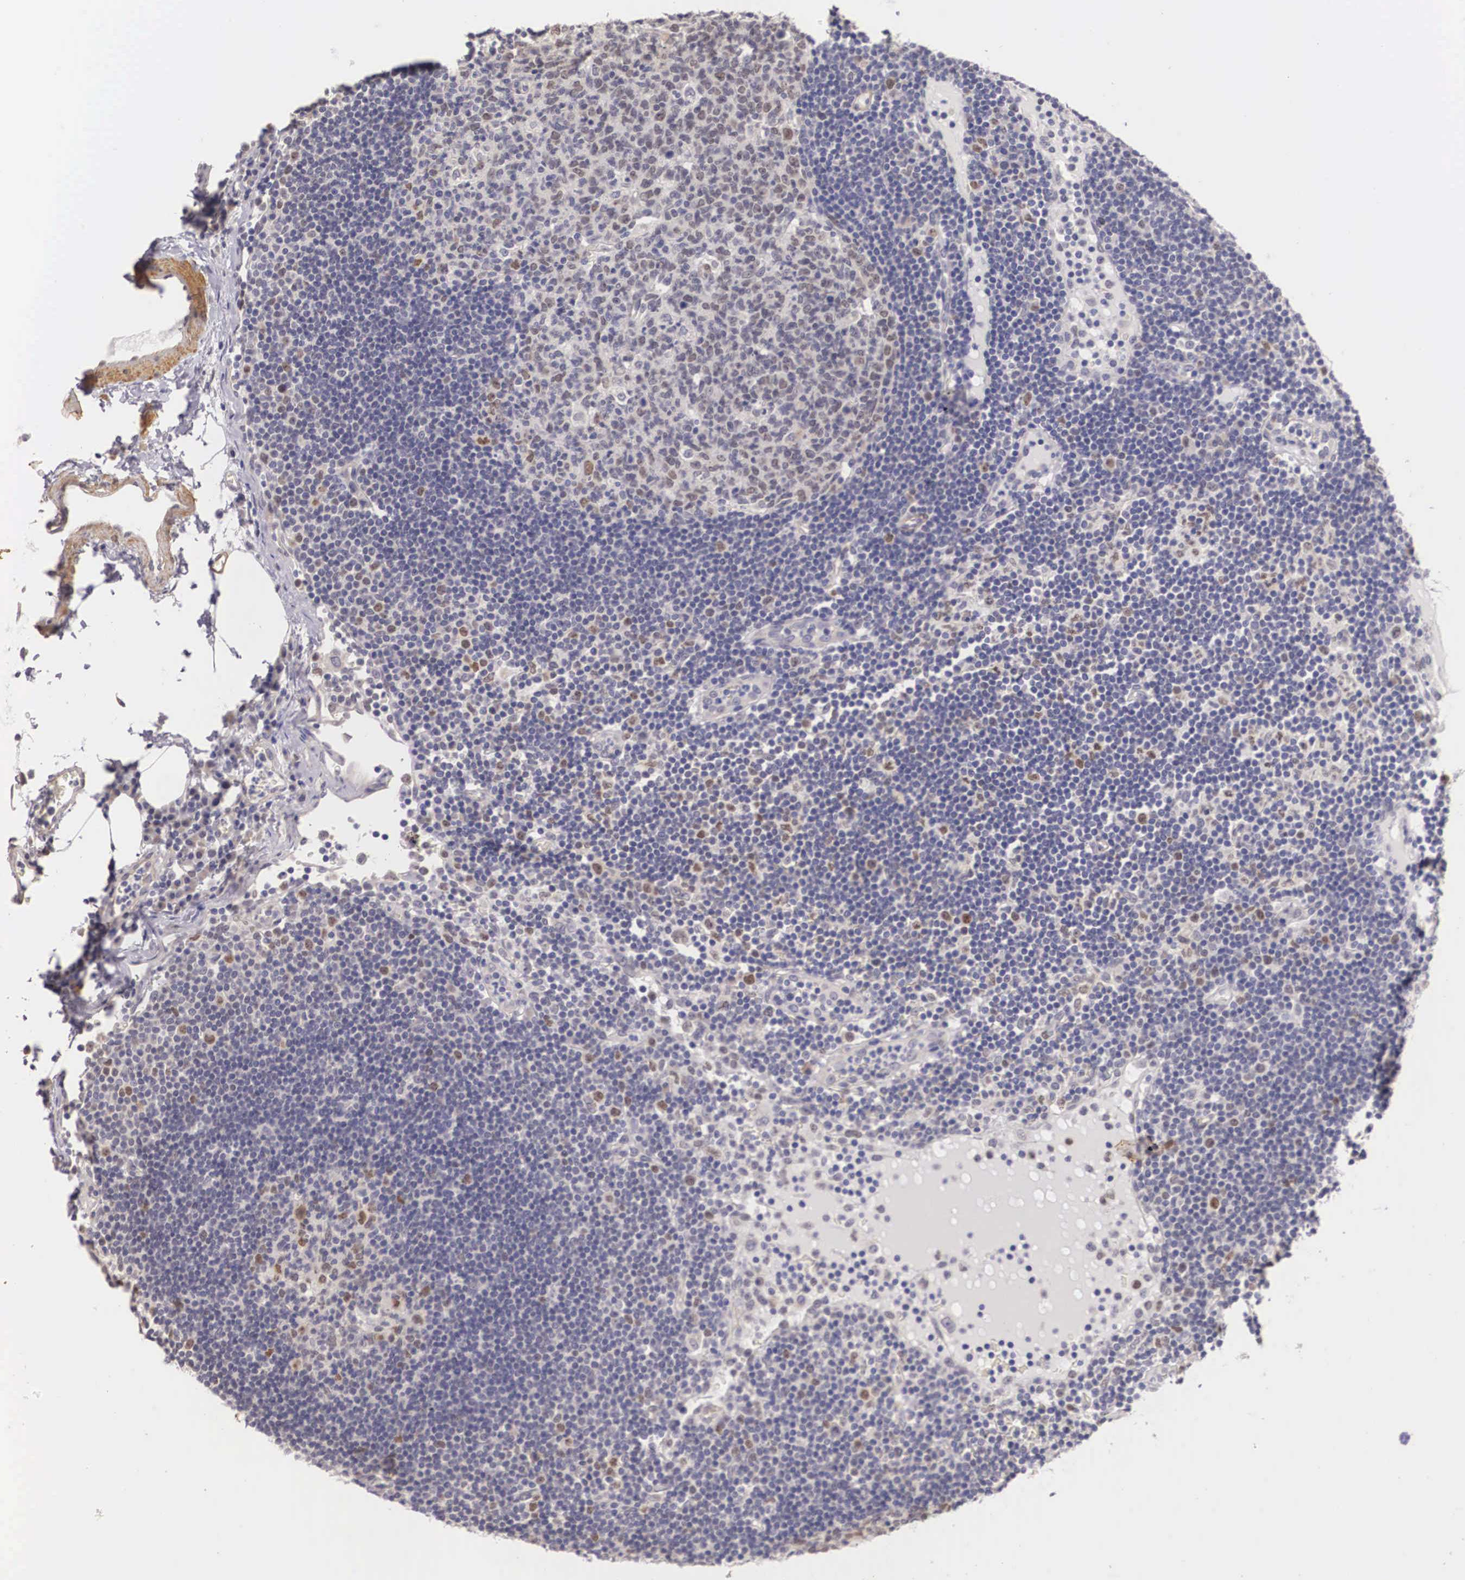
{"staining": {"intensity": "weak", "quantity": "<25%", "location": "nuclear"}, "tissue": "lymph node", "cell_type": "Germinal center cells", "image_type": "normal", "snomed": [{"axis": "morphology", "description": "Normal tissue, NOS"}, {"axis": "topography", "description": "Lymph node"}], "caption": "Immunohistochemistry histopathology image of unremarkable lymph node: lymph node stained with DAB (3,3'-diaminobenzidine) demonstrates no significant protein expression in germinal center cells.", "gene": "ENOX2", "patient": {"sex": "male", "age": 54}}